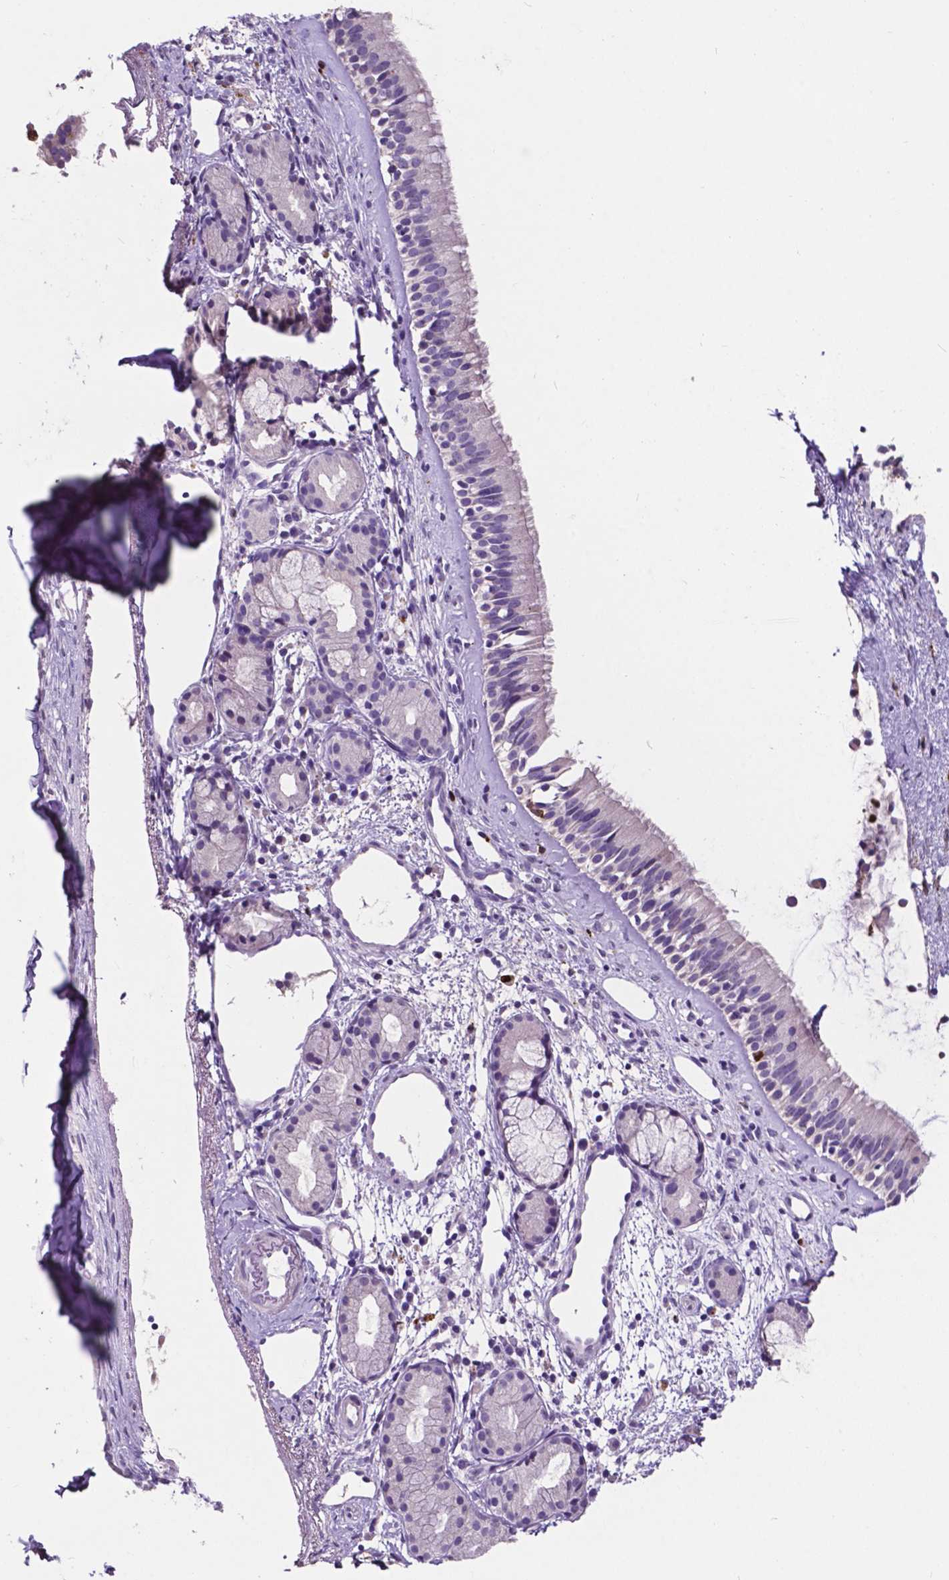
{"staining": {"intensity": "negative", "quantity": "none", "location": "none"}, "tissue": "nasopharynx", "cell_type": "Respiratory epithelial cells", "image_type": "normal", "snomed": [{"axis": "morphology", "description": "Normal tissue, NOS"}, {"axis": "topography", "description": "Nasopharynx"}], "caption": "IHC of unremarkable human nasopharynx exhibits no expression in respiratory epithelial cells. (Brightfield microscopy of DAB immunohistochemistry at high magnification).", "gene": "PLSCR1", "patient": {"sex": "female", "age": 52}}